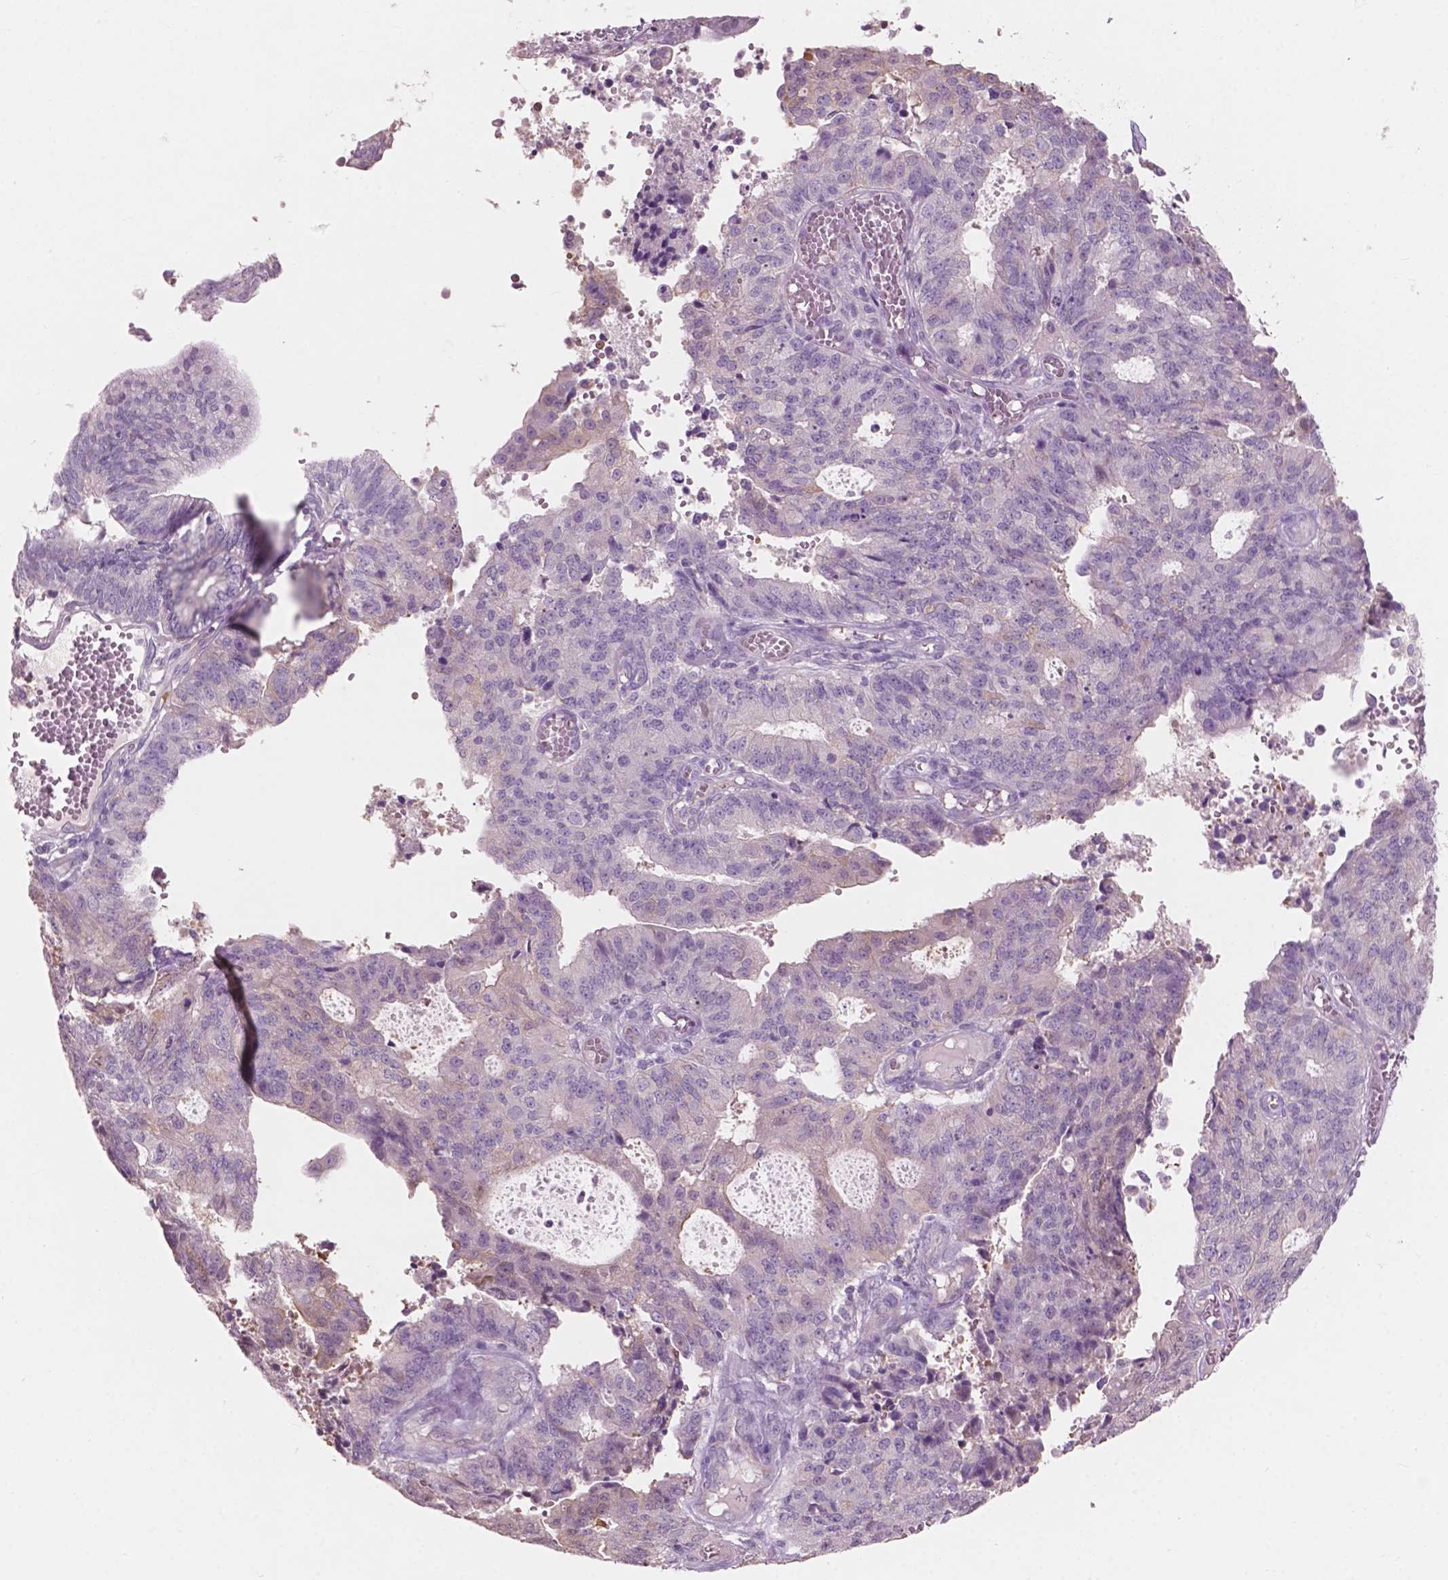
{"staining": {"intensity": "negative", "quantity": "none", "location": "none"}, "tissue": "endometrial cancer", "cell_type": "Tumor cells", "image_type": "cancer", "snomed": [{"axis": "morphology", "description": "Adenocarcinoma, NOS"}, {"axis": "topography", "description": "Endometrium"}], "caption": "Endometrial cancer (adenocarcinoma) was stained to show a protein in brown. There is no significant staining in tumor cells.", "gene": "AWAT1", "patient": {"sex": "female", "age": 82}}